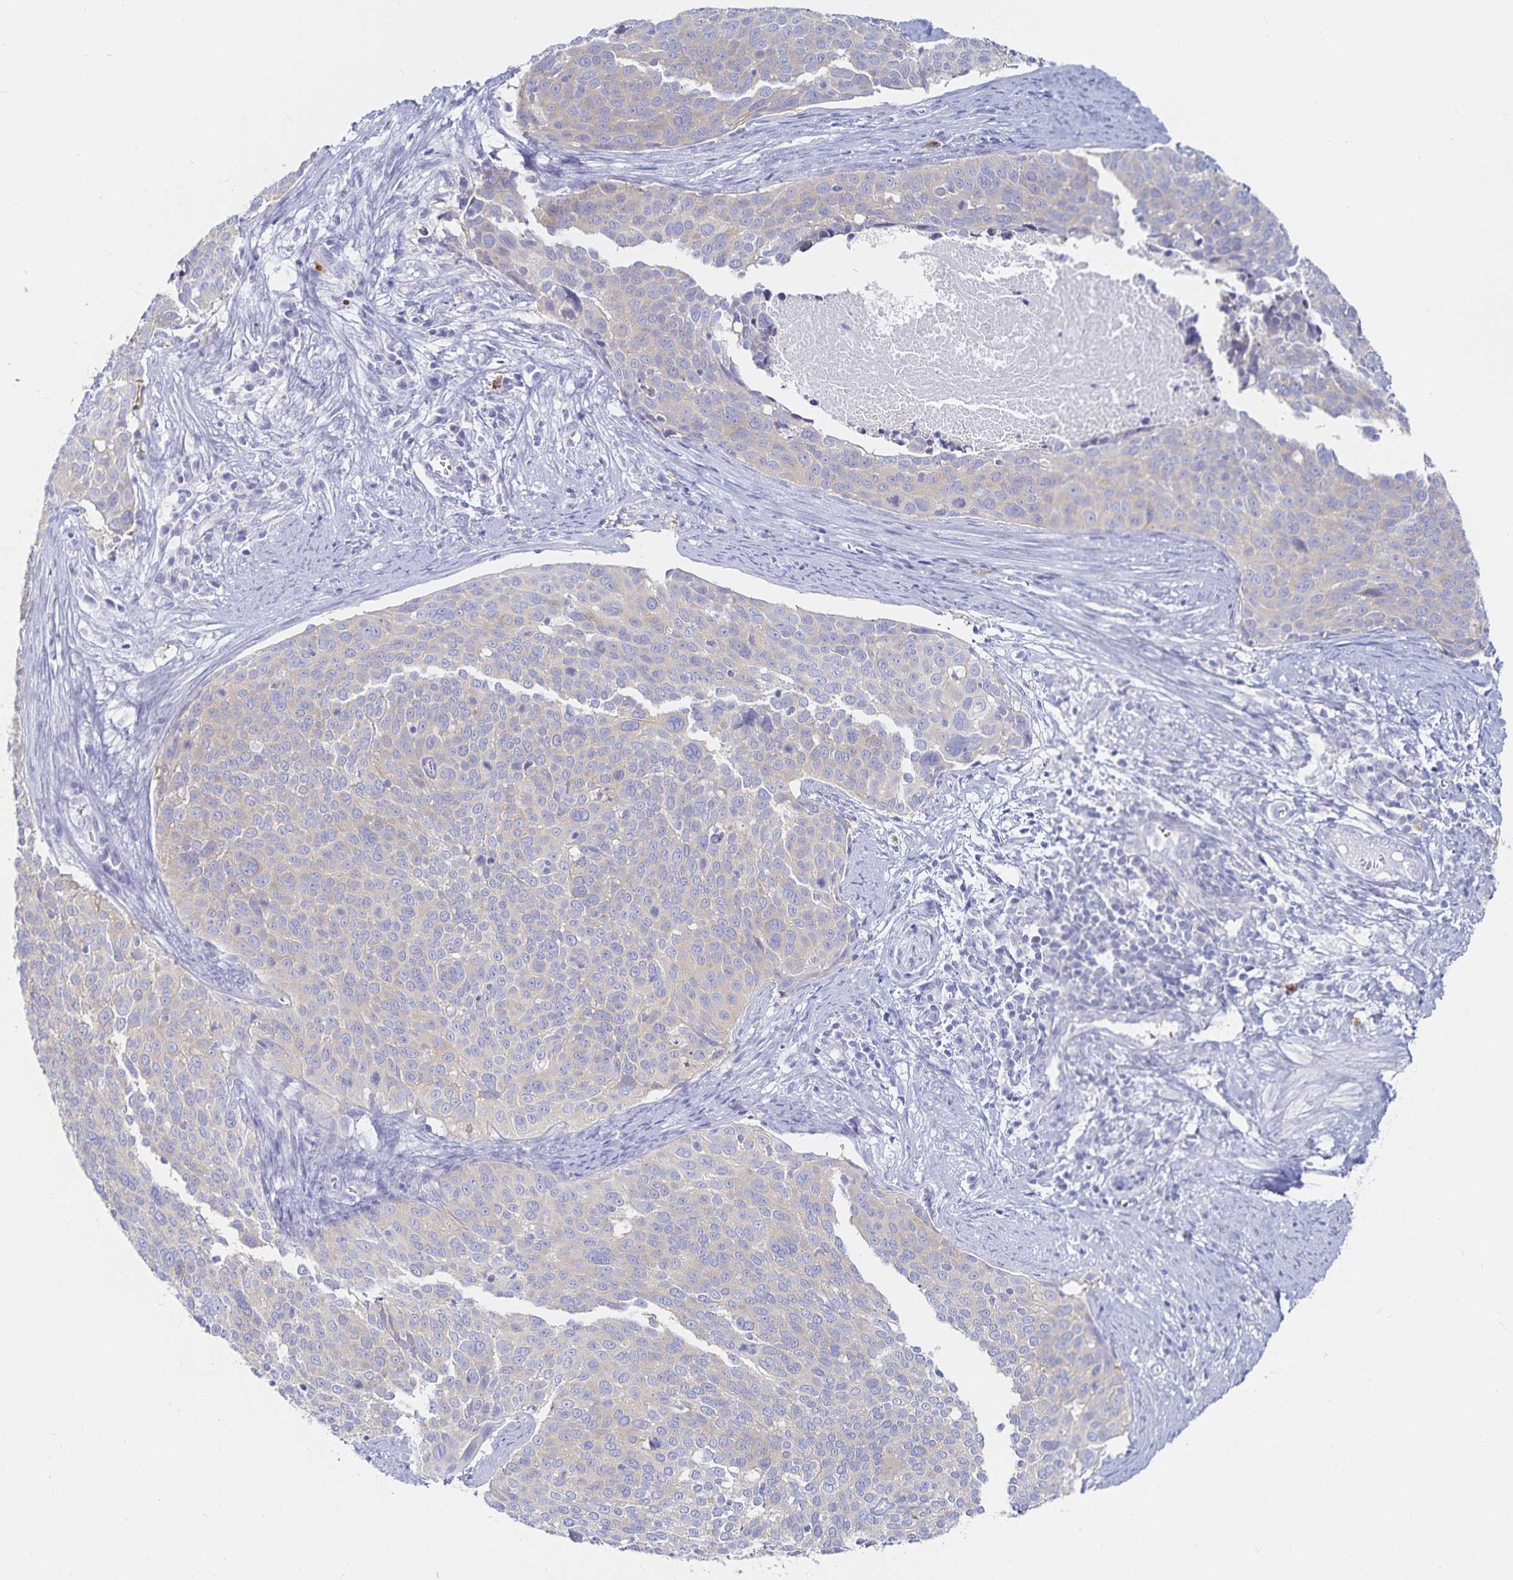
{"staining": {"intensity": "weak", "quantity": "25%-75%", "location": "cytoplasmic/membranous"}, "tissue": "cervical cancer", "cell_type": "Tumor cells", "image_type": "cancer", "snomed": [{"axis": "morphology", "description": "Squamous cell carcinoma, NOS"}, {"axis": "topography", "description": "Cervix"}], "caption": "This image exhibits IHC staining of human cervical cancer, with low weak cytoplasmic/membranous expression in approximately 25%-75% of tumor cells.", "gene": "TNIP1", "patient": {"sex": "female", "age": 39}}